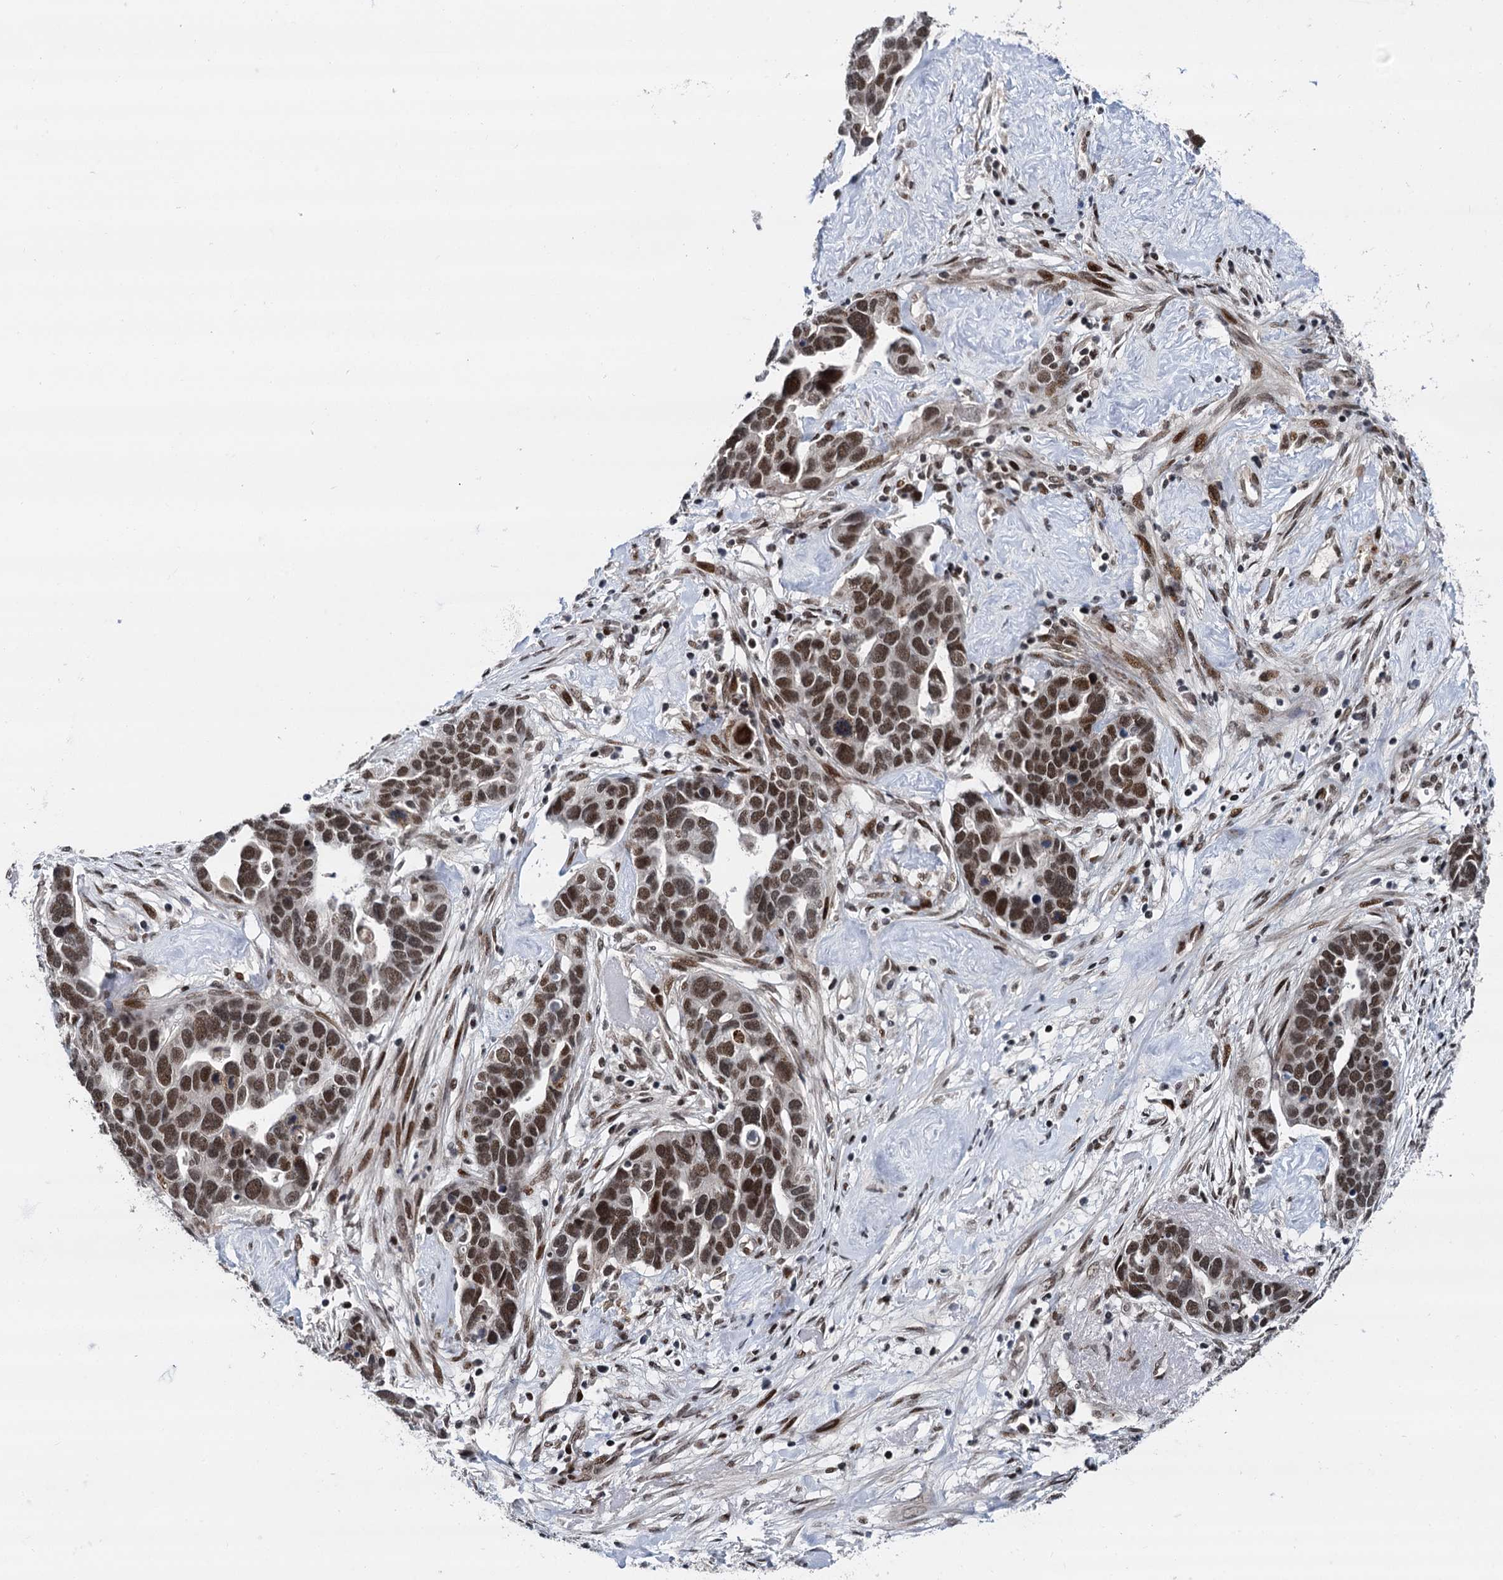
{"staining": {"intensity": "moderate", "quantity": ">75%", "location": "nuclear"}, "tissue": "ovarian cancer", "cell_type": "Tumor cells", "image_type": "cancer", "snomed": [{"axis": "morphology", "description": "Cystadenocarcinoma, serous, NOS"}, {"axis": "topography", "description": "Ovary"}], "caption": "High-power microscopy captured an IHC micrograph of serous cystadenocarcinoma (ovarian), revealing moderate nuclear staining in about >75% of tumor cells.", "gene": "RUFY2", "patient": {"sex": "female", "age": 54}}